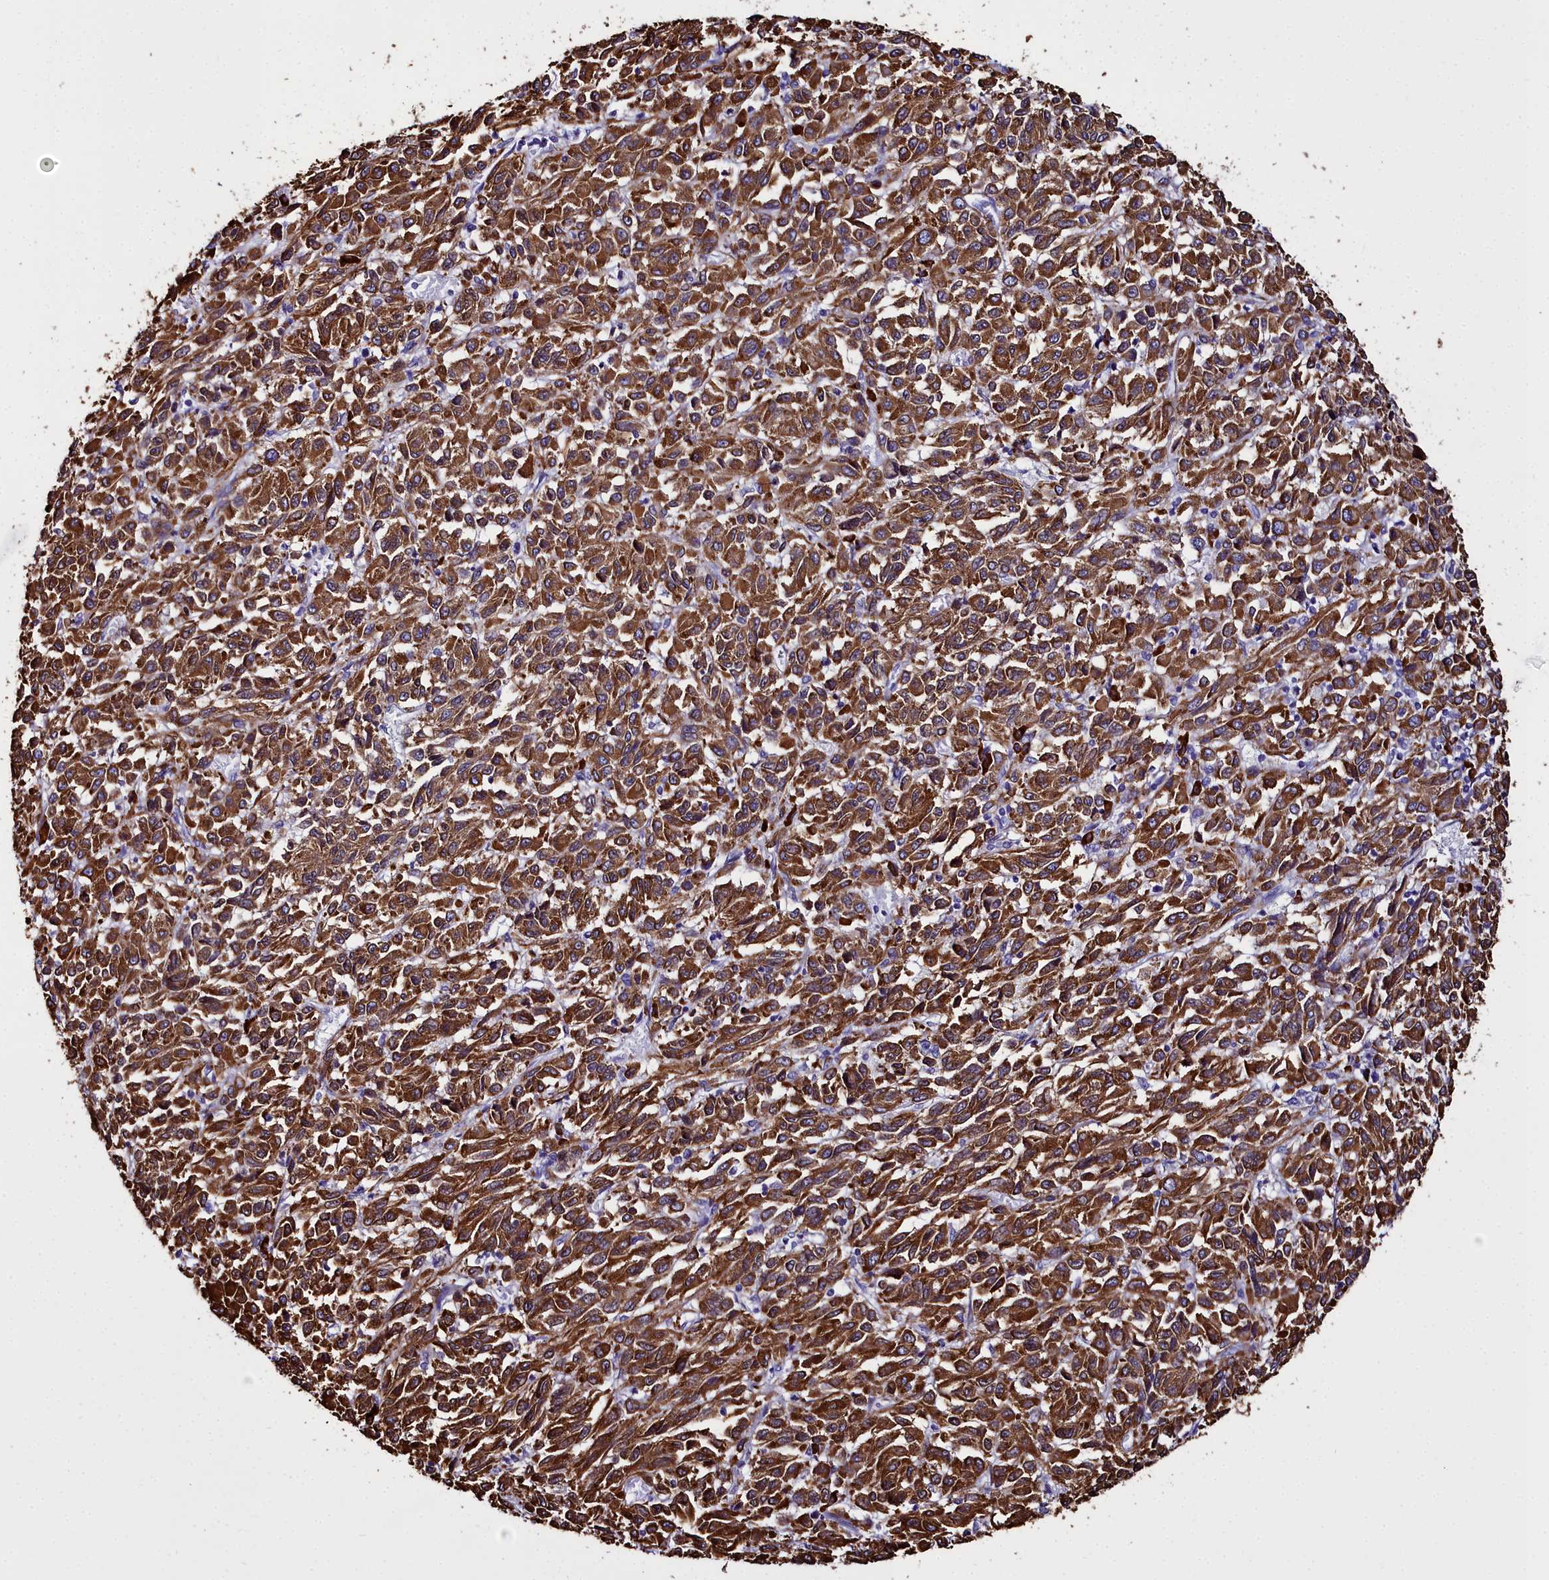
{"staining": {"intensity": "strong", "quantity": ">75%", "location": "cytoplasmic/membranous"}, "tissue": "melanoma", "cell_type": "Tumor cells", "image_type": "cancer", "snomed": [{"axis": "morphology", "description": "Malignant melanoma, Metastatic site"}, {"axis": "topography", "description": "Lung"}], "caption": "Immunohistochemical staining of malignant melanoma (metastatic site) demonstrates high levels of strong cytoplasmic/membranous staining in approximately >75% of tumor cells.", "gene": "TXNDC5", "patient": {"sex": "male", "age": 64}}